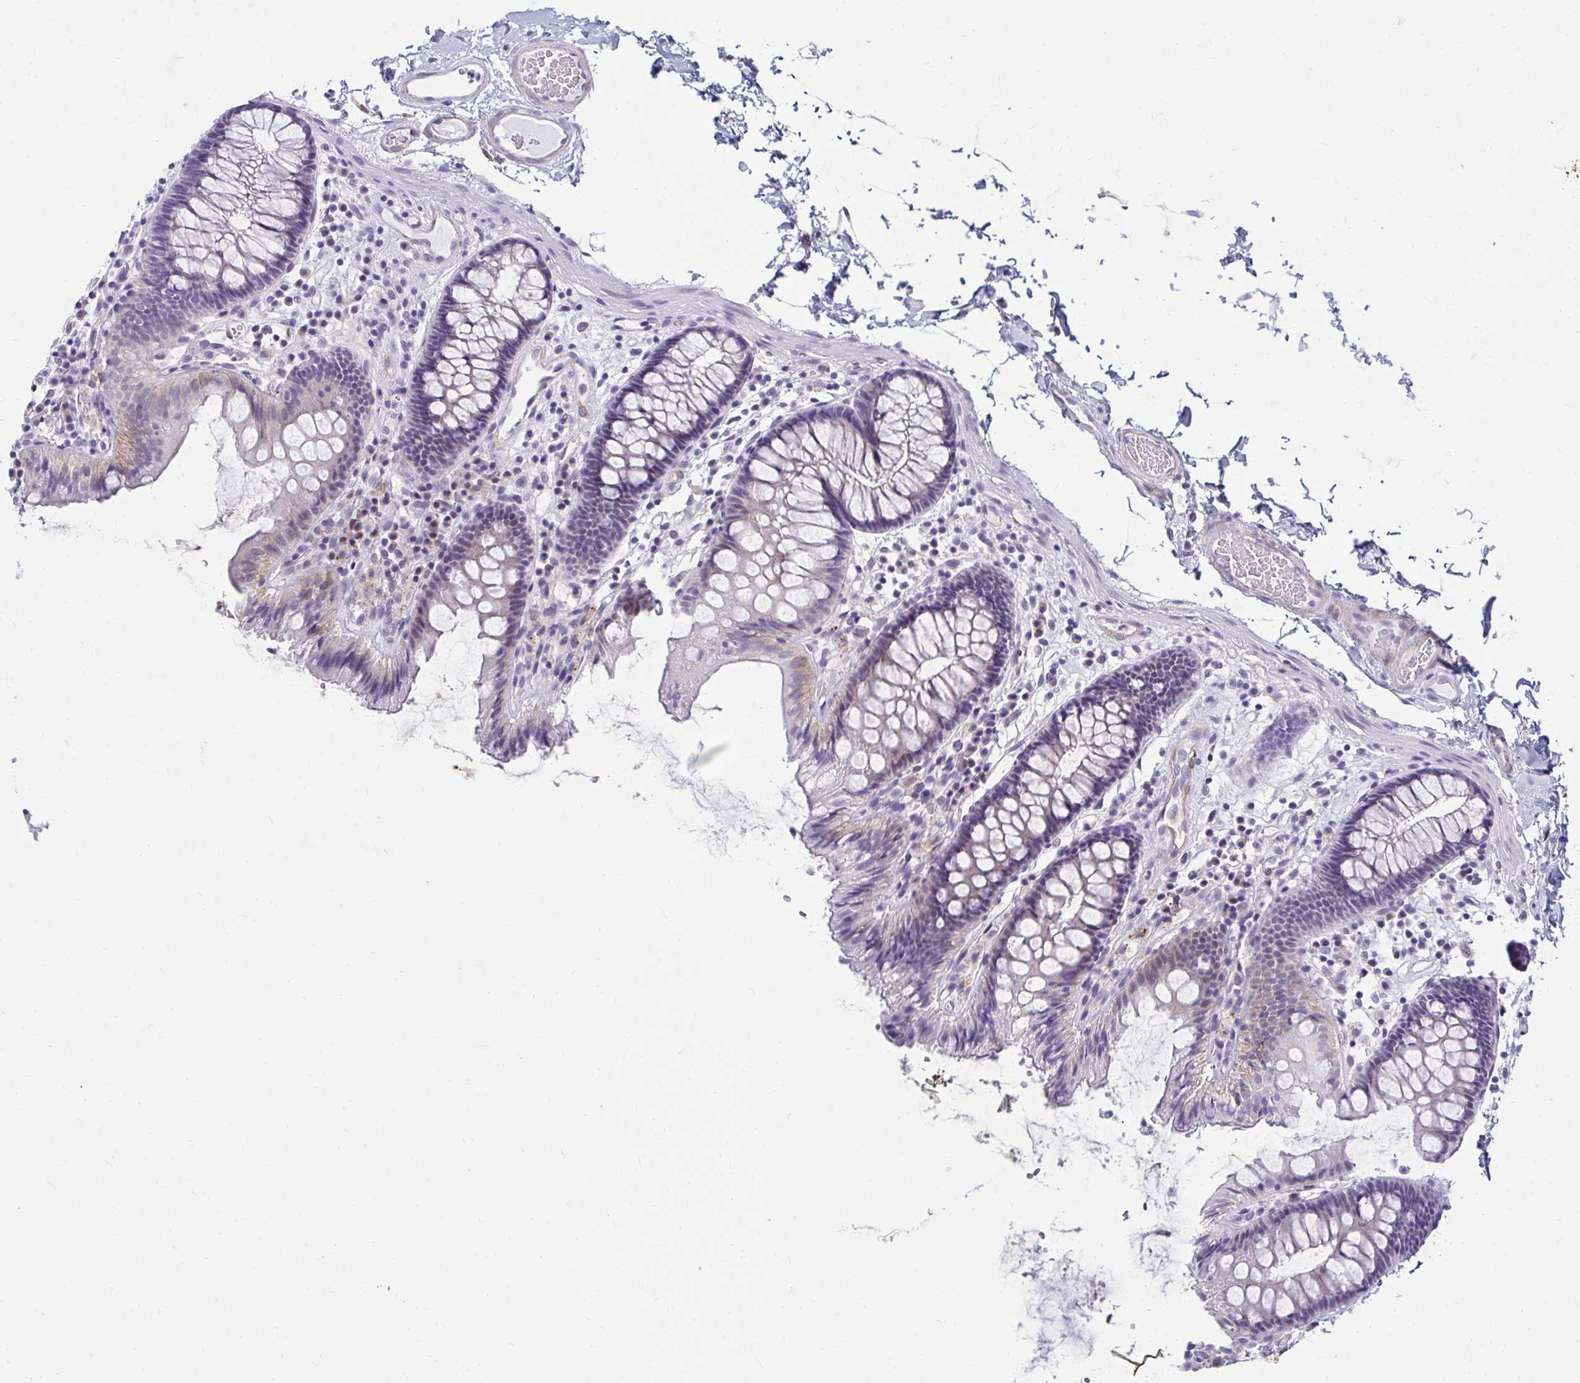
{"staining": {"intensity": "negative", "quantity": "none", "location": "none"}, "tissue": "colon", "cell_type": "Endothelial cells", "image_type": "normal", "snomed": [{"axis": "morphology", "description": "Normal tissue, NOS"}, {"axis": "topography", "description": "Colon"}], "caption": "Endothelial cells show no significant expression in unremarkable colon.", "gene": "ANKRD62", "patient": {"sex": "male", "age": 84}}